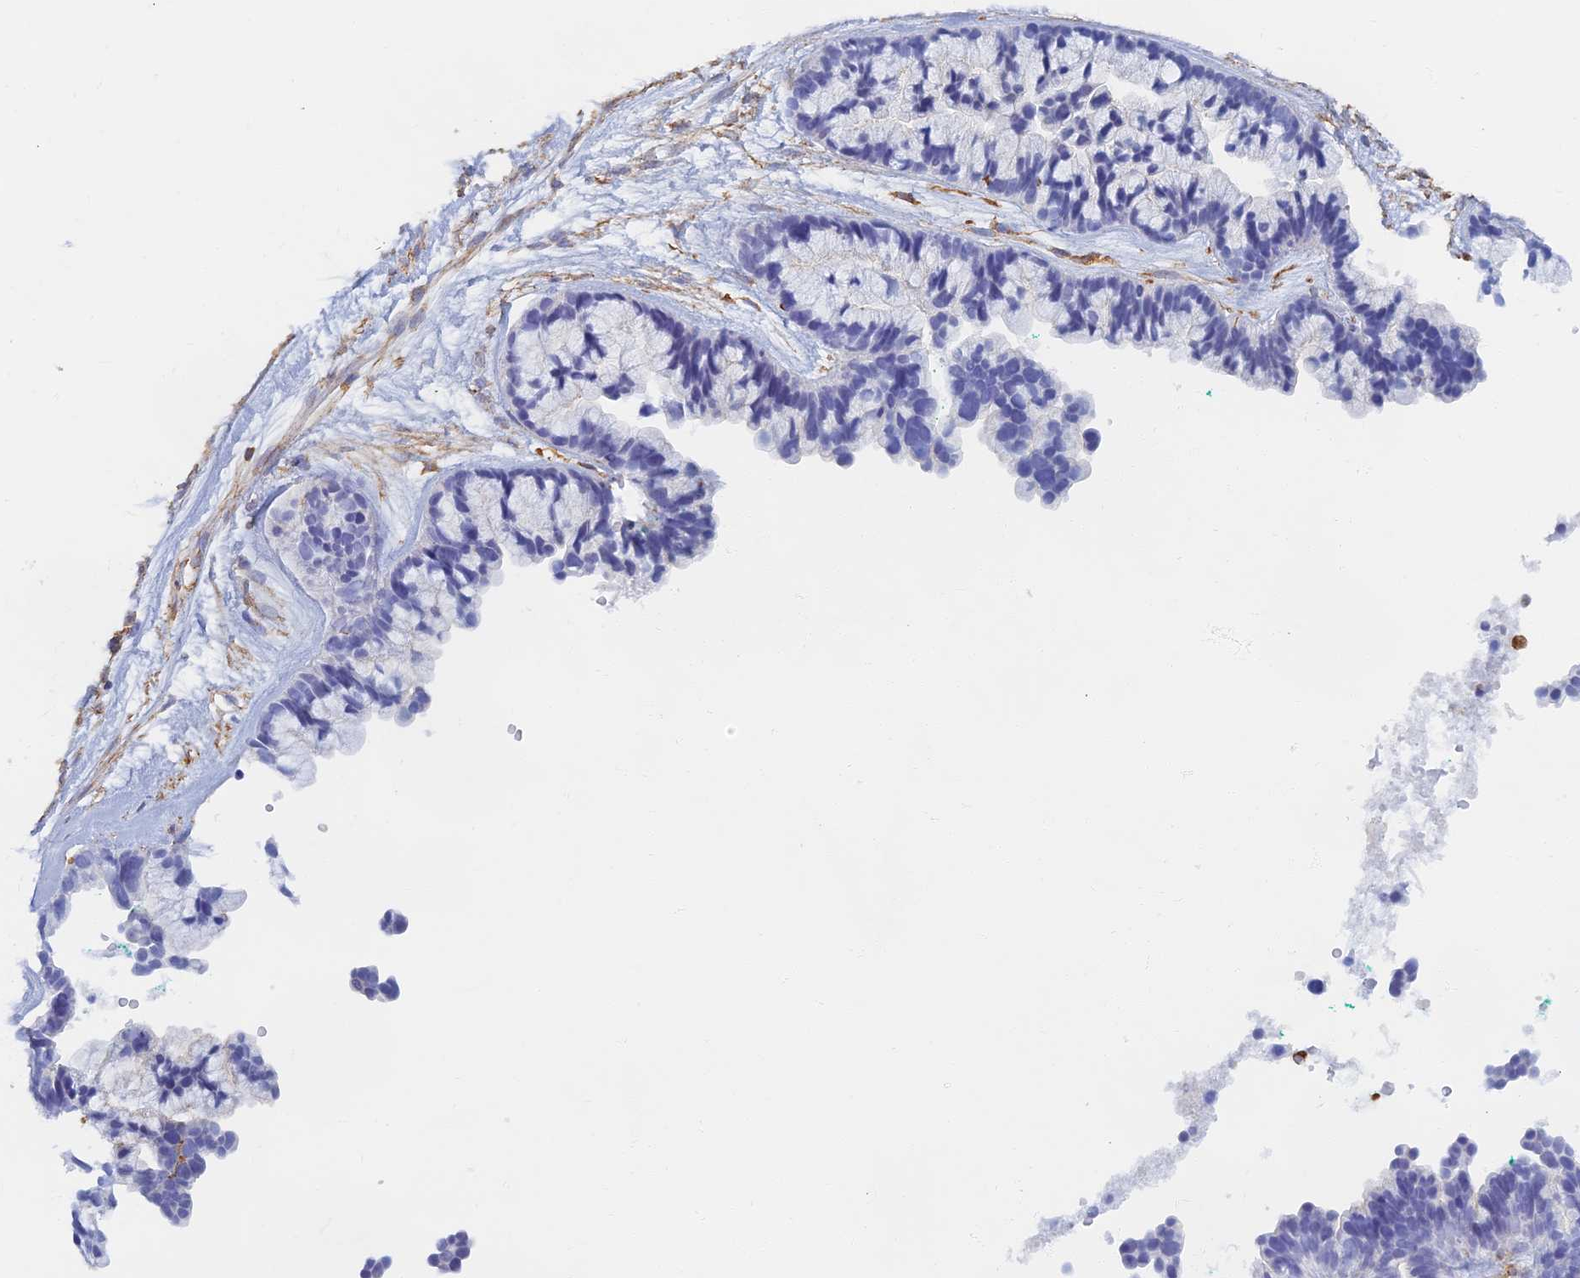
{"staining": {"intensity": "negative", "quantity": "none", "location": "none"}, "tissue": "ovarian cancer", "cell_type": "Tumor cells", "image_type": "cancer", "snomed": [{"axis": "morphology", "description": "Cystadenocarcinoma, serous, NOS"}, {"axis": "topography", "description": "Ovary"}], "caption": "Ovarian serous cystadenocarcinoma was stained to show a protein in brown. There is no significant expression in tumor cells.", "gene": "RMC1", "patient": {"sex": "female", "age": 56}}